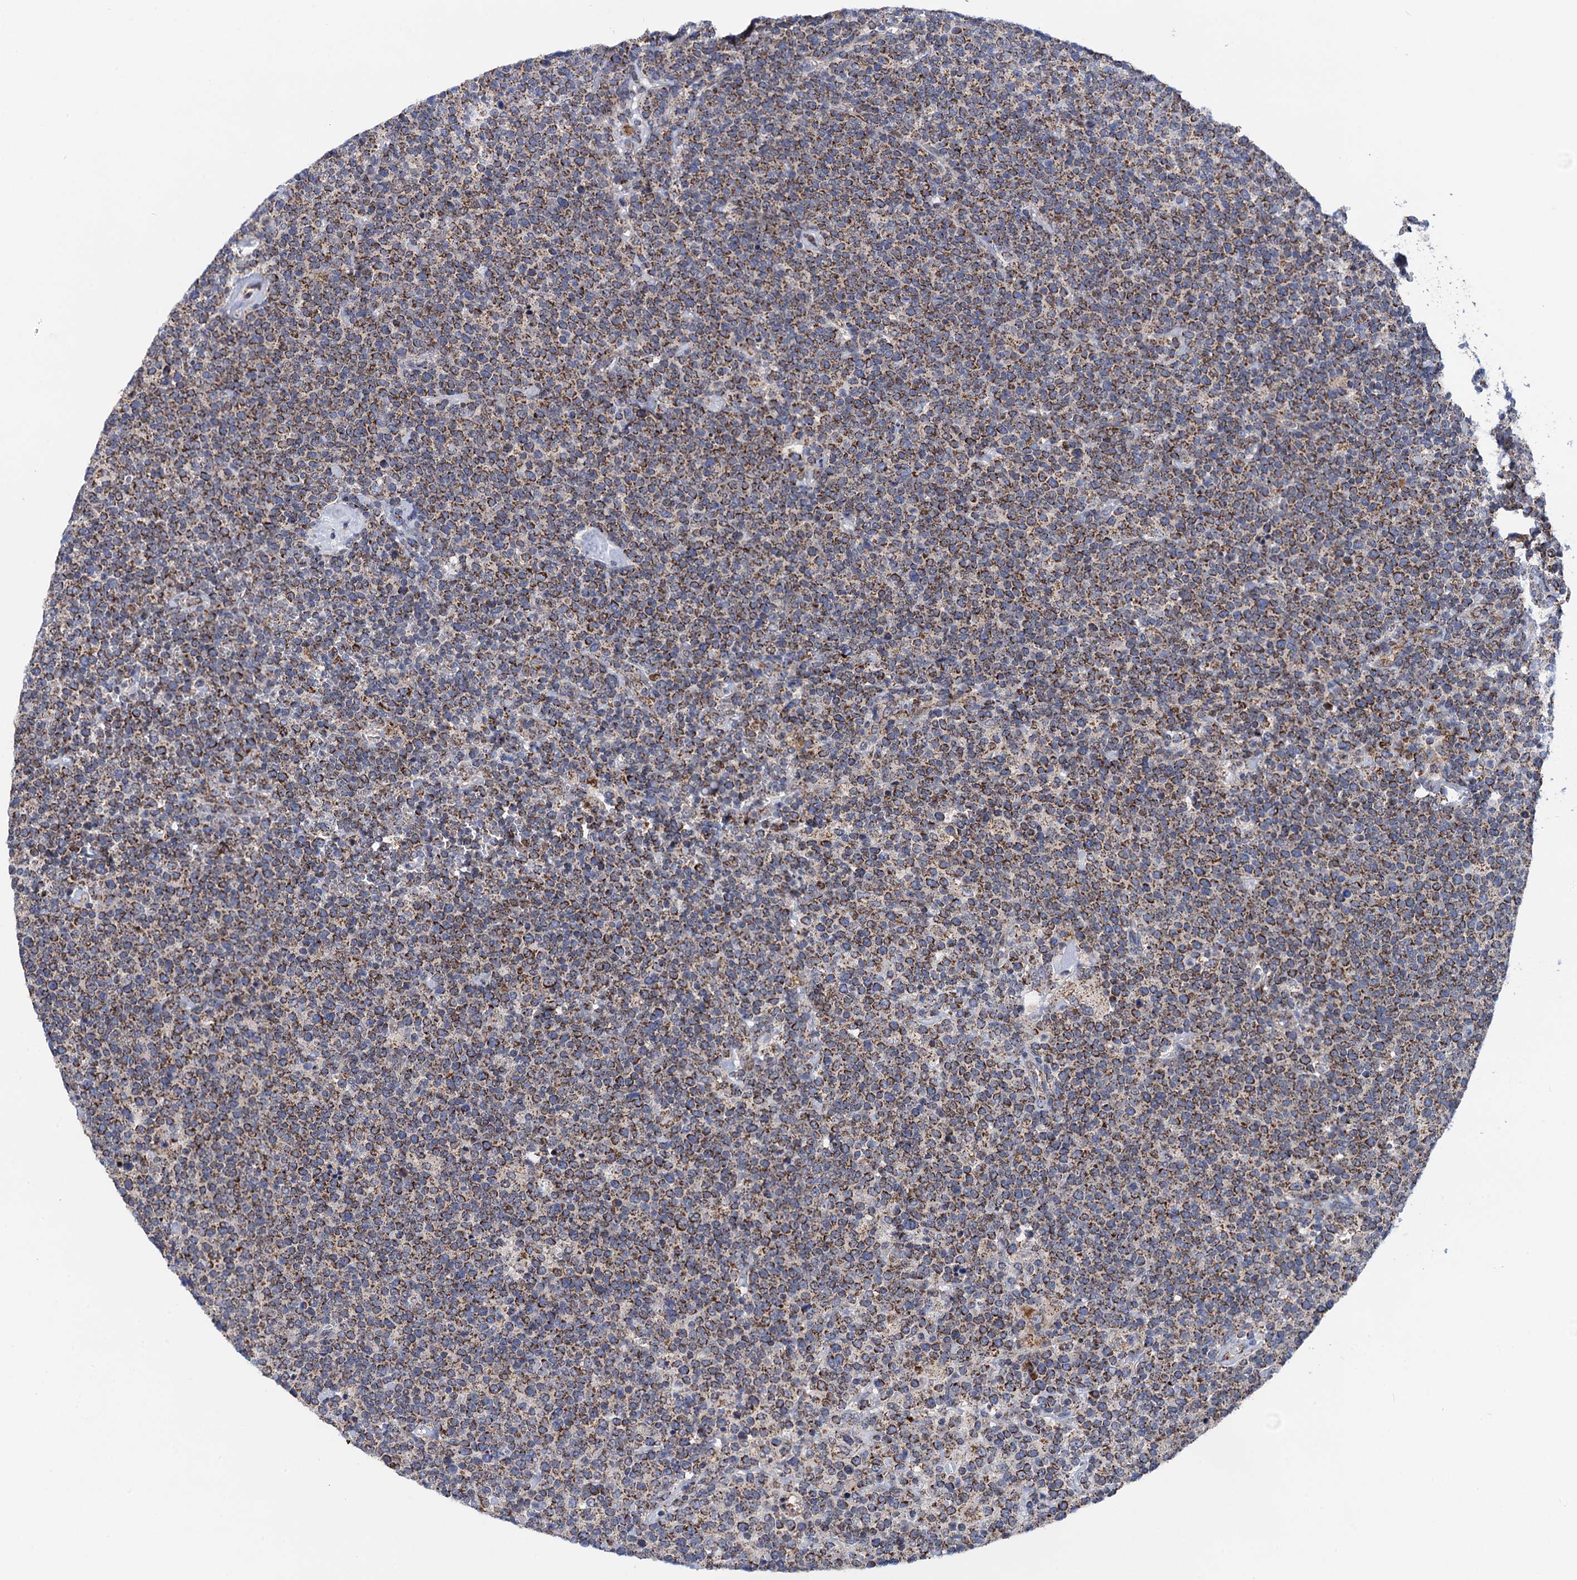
{"staining": {"intensity": "moderate", "quantity": ">75%", "location": "cytoplasmic/membranous"}, "tissue": "lymphoma", "cell_type": "Tumor cells", "image_type": "cancer", "snomed": [{"axis": "morphology", "description": "Malignant lymphoma, non-Hodgkin's type, High grade"}, {"axis": "topography", "description": "Lymph node"}], "caption": "Brown immunohistochemical staining in human lymphoma demonstrates moderate cytoplasmic/membranous expression in about >75% of tumor cells. (brown staining indicates protein expression, while blue staining denotes nuclei).", "gene": "PTCD3", "patient": {"sex": "male", "age": 61}}